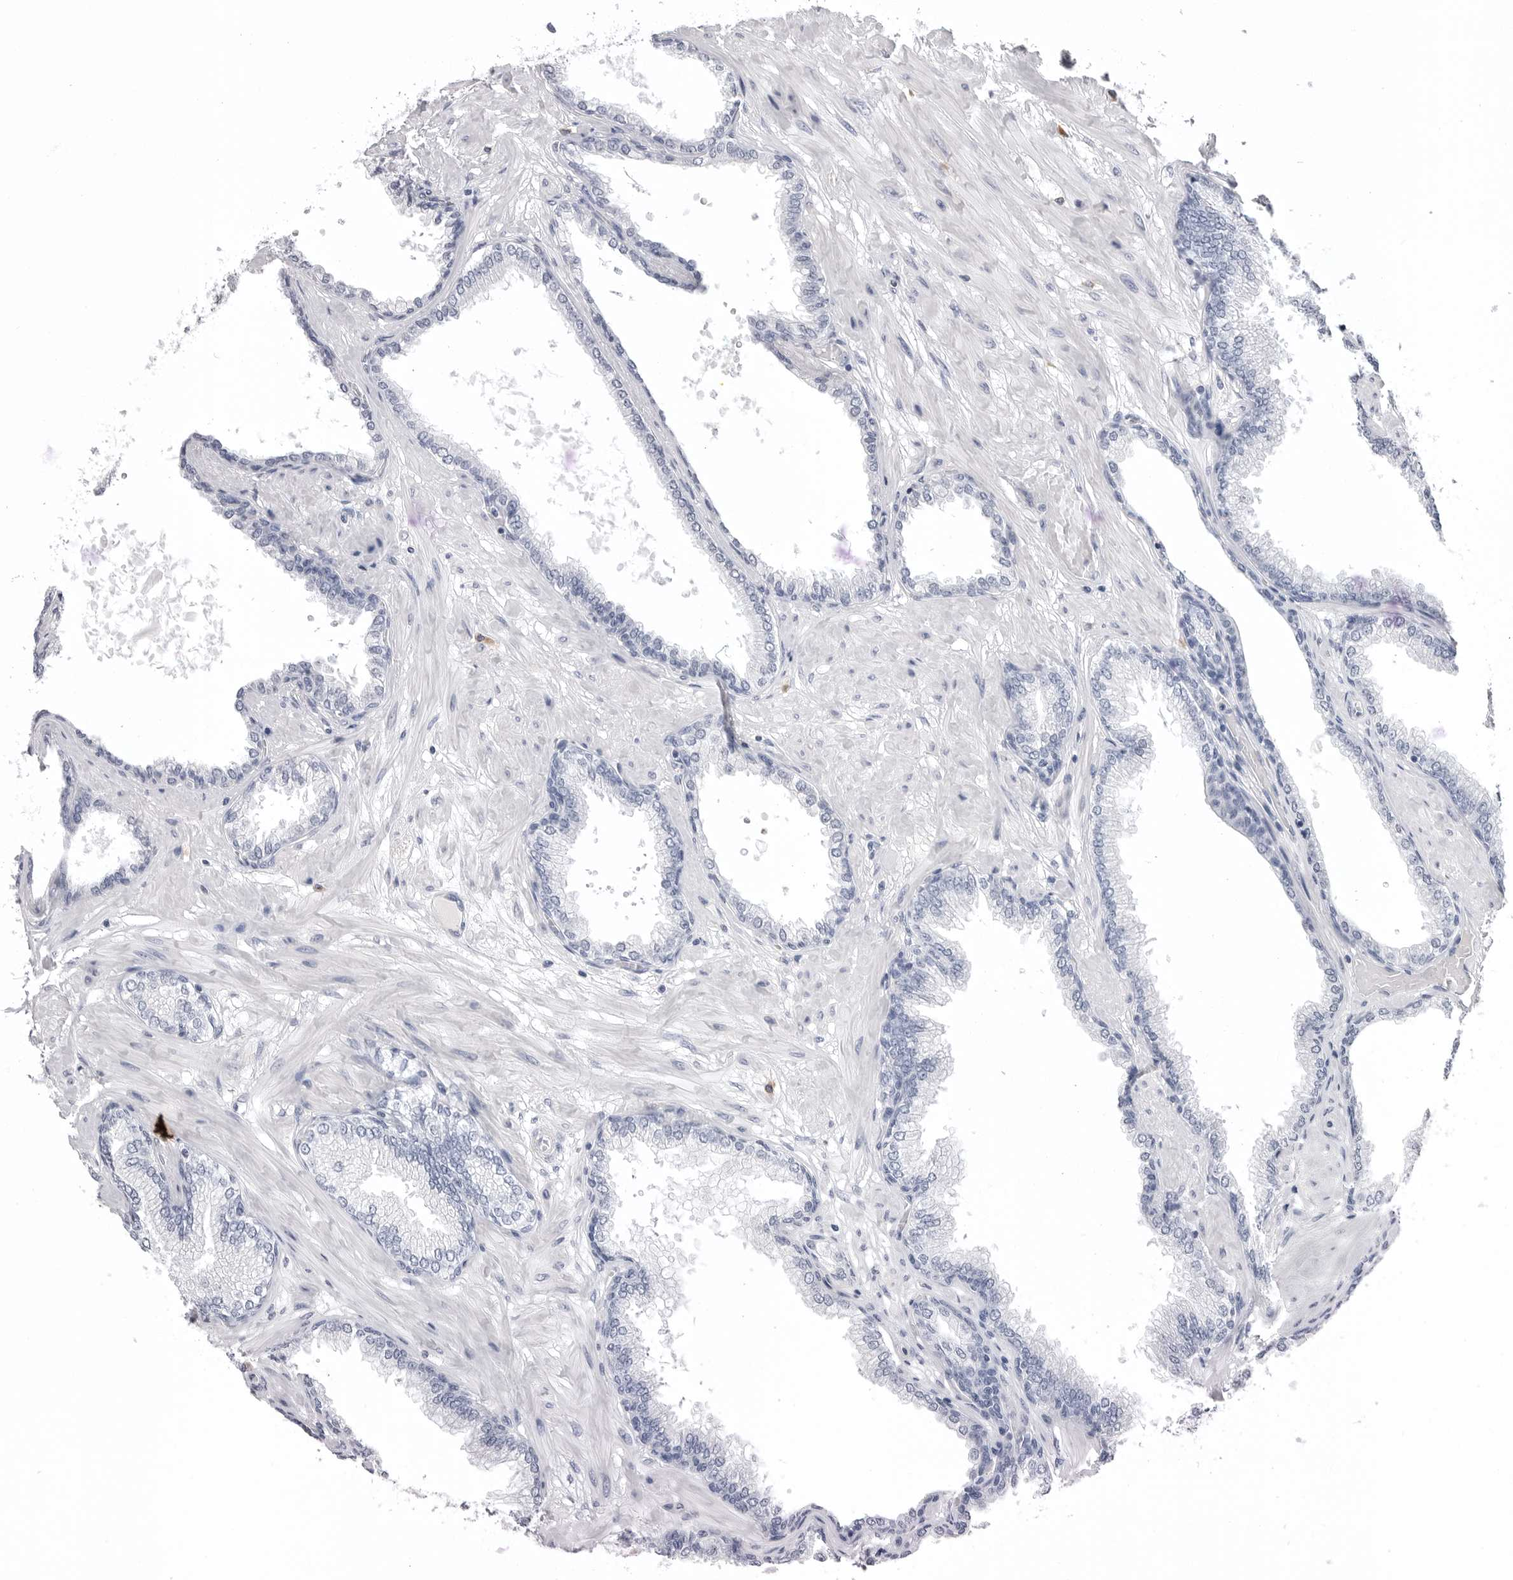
{"staining": {"intensity": "negative", "quantity": "none", "location": "none"}, "tissue": "prostate cancer", "cell_type": "Tumor cells", "image_type": "cancer", "snomed": [{"axis": "morphology", "description": "Adenocarcinoma, Low grade"}, {"axis": "topography", "description": "Prostate"}], "caption": "DAB immunohistochemical staining of prostate cancer displays no significant expression in tumor cells. The staining is performed using DAB (3,3'-diaminobenzidine) brown chromogen with nuclei counter-stained in using hematoxylin.", "gene": "DLGAP3", "patient": {"sex": "male", "age": 60}}